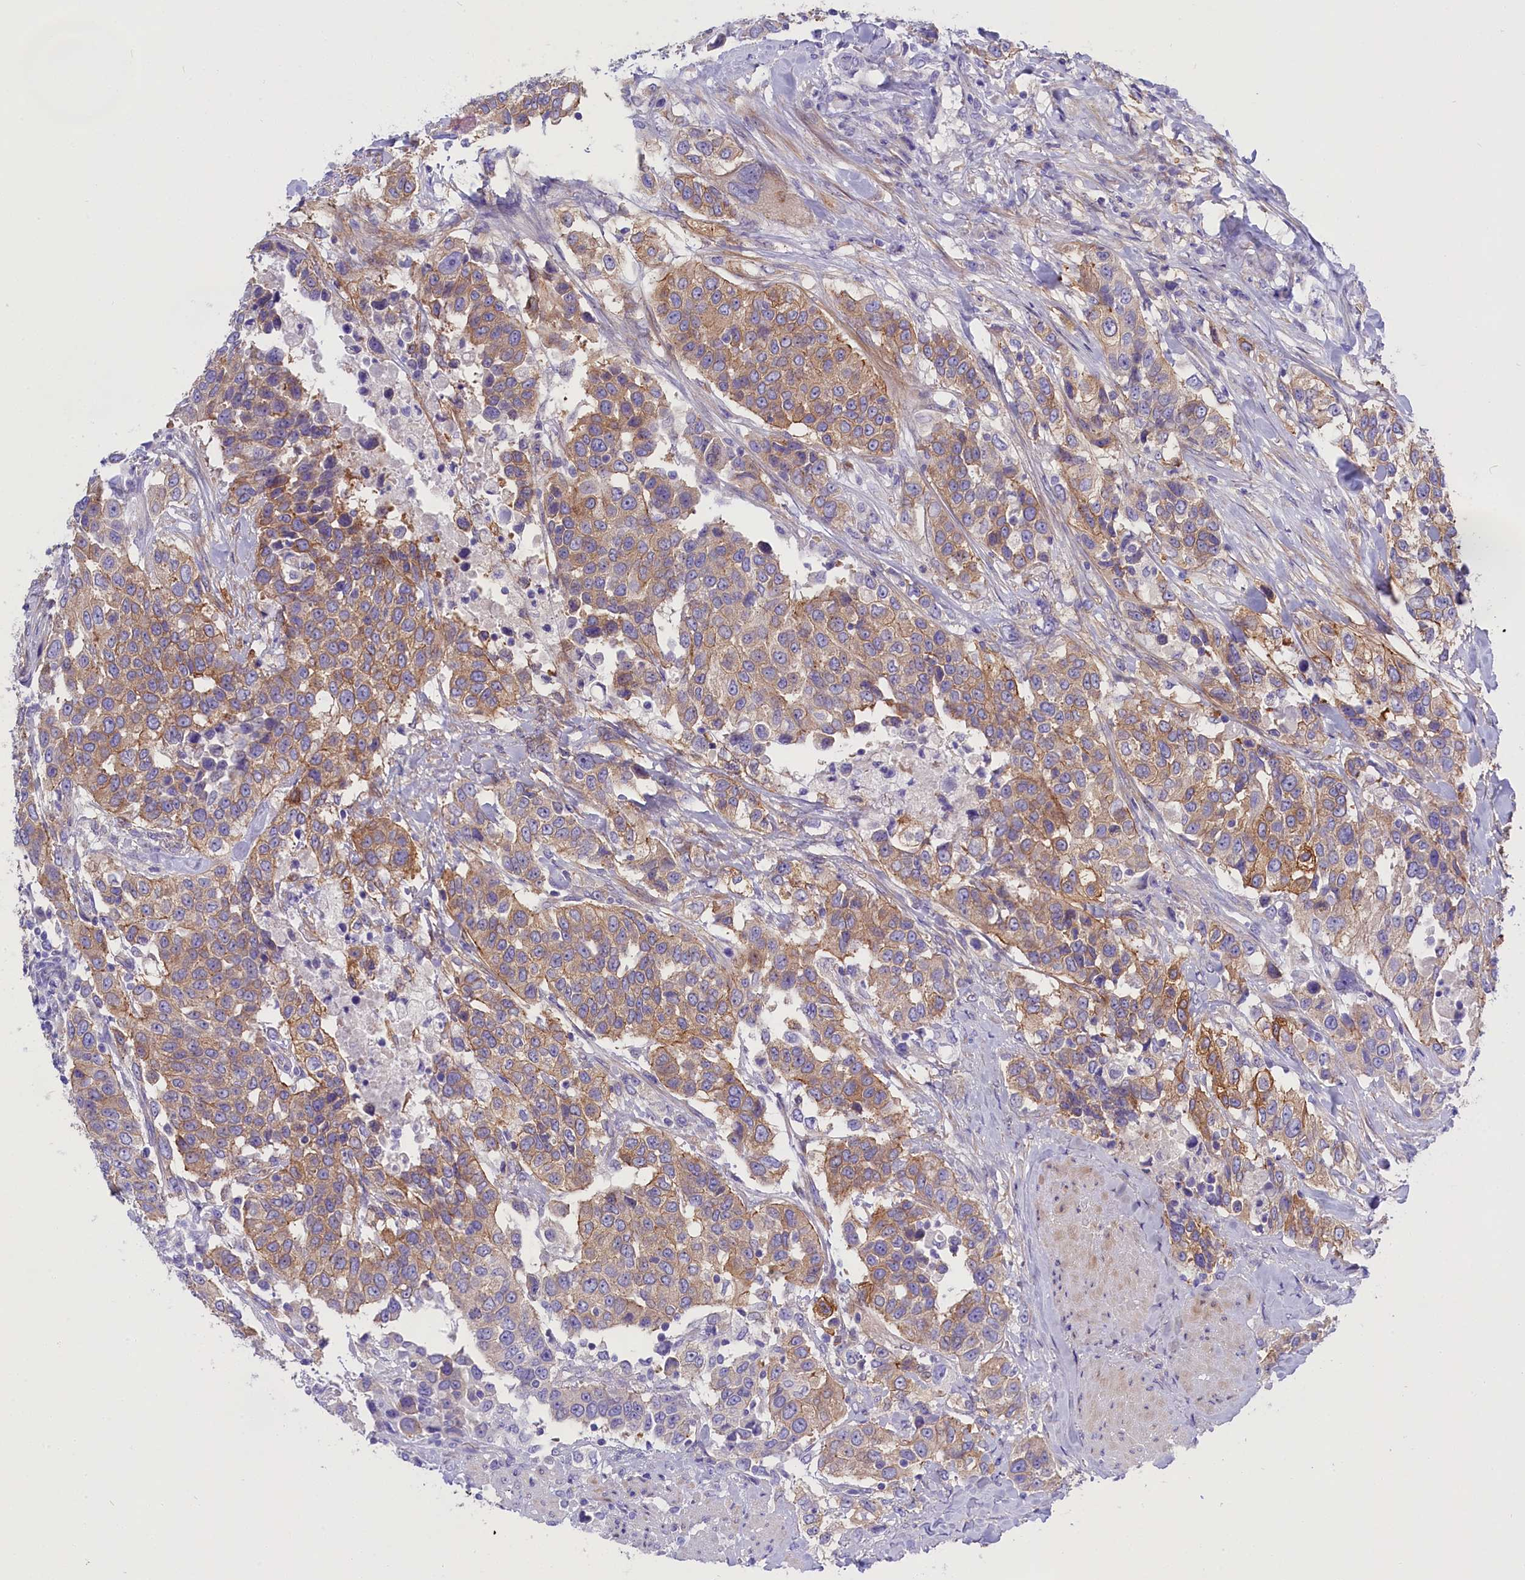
{"staining": {"intensity": "moderate", "quantity": "25%-75%", "location": "cytoplasmic/membranous"}, "tissue": "urothelial cancer", "cell_type": "Tumor cells", "image_type": "cancer", "snomed": [{"axis": "morphology", "description": "Urothelial carcinoma, High grade"}, {"axis": "topography", "description": "Urinary bladder"}], "caption": "The immunohistochemical stain shows moderate cytoplasmic/membranous staining in tumor cells of urothelial carcinoma (high-grade) tissue. The staining was performed using DAB (3,3'-diaminobenzidine), with brown indicating positive protein expression. Nuclei are stained blue with hematoxylin.", "gene": "PPP1R13L", "patient": {"sex": "female", "age": 80}}